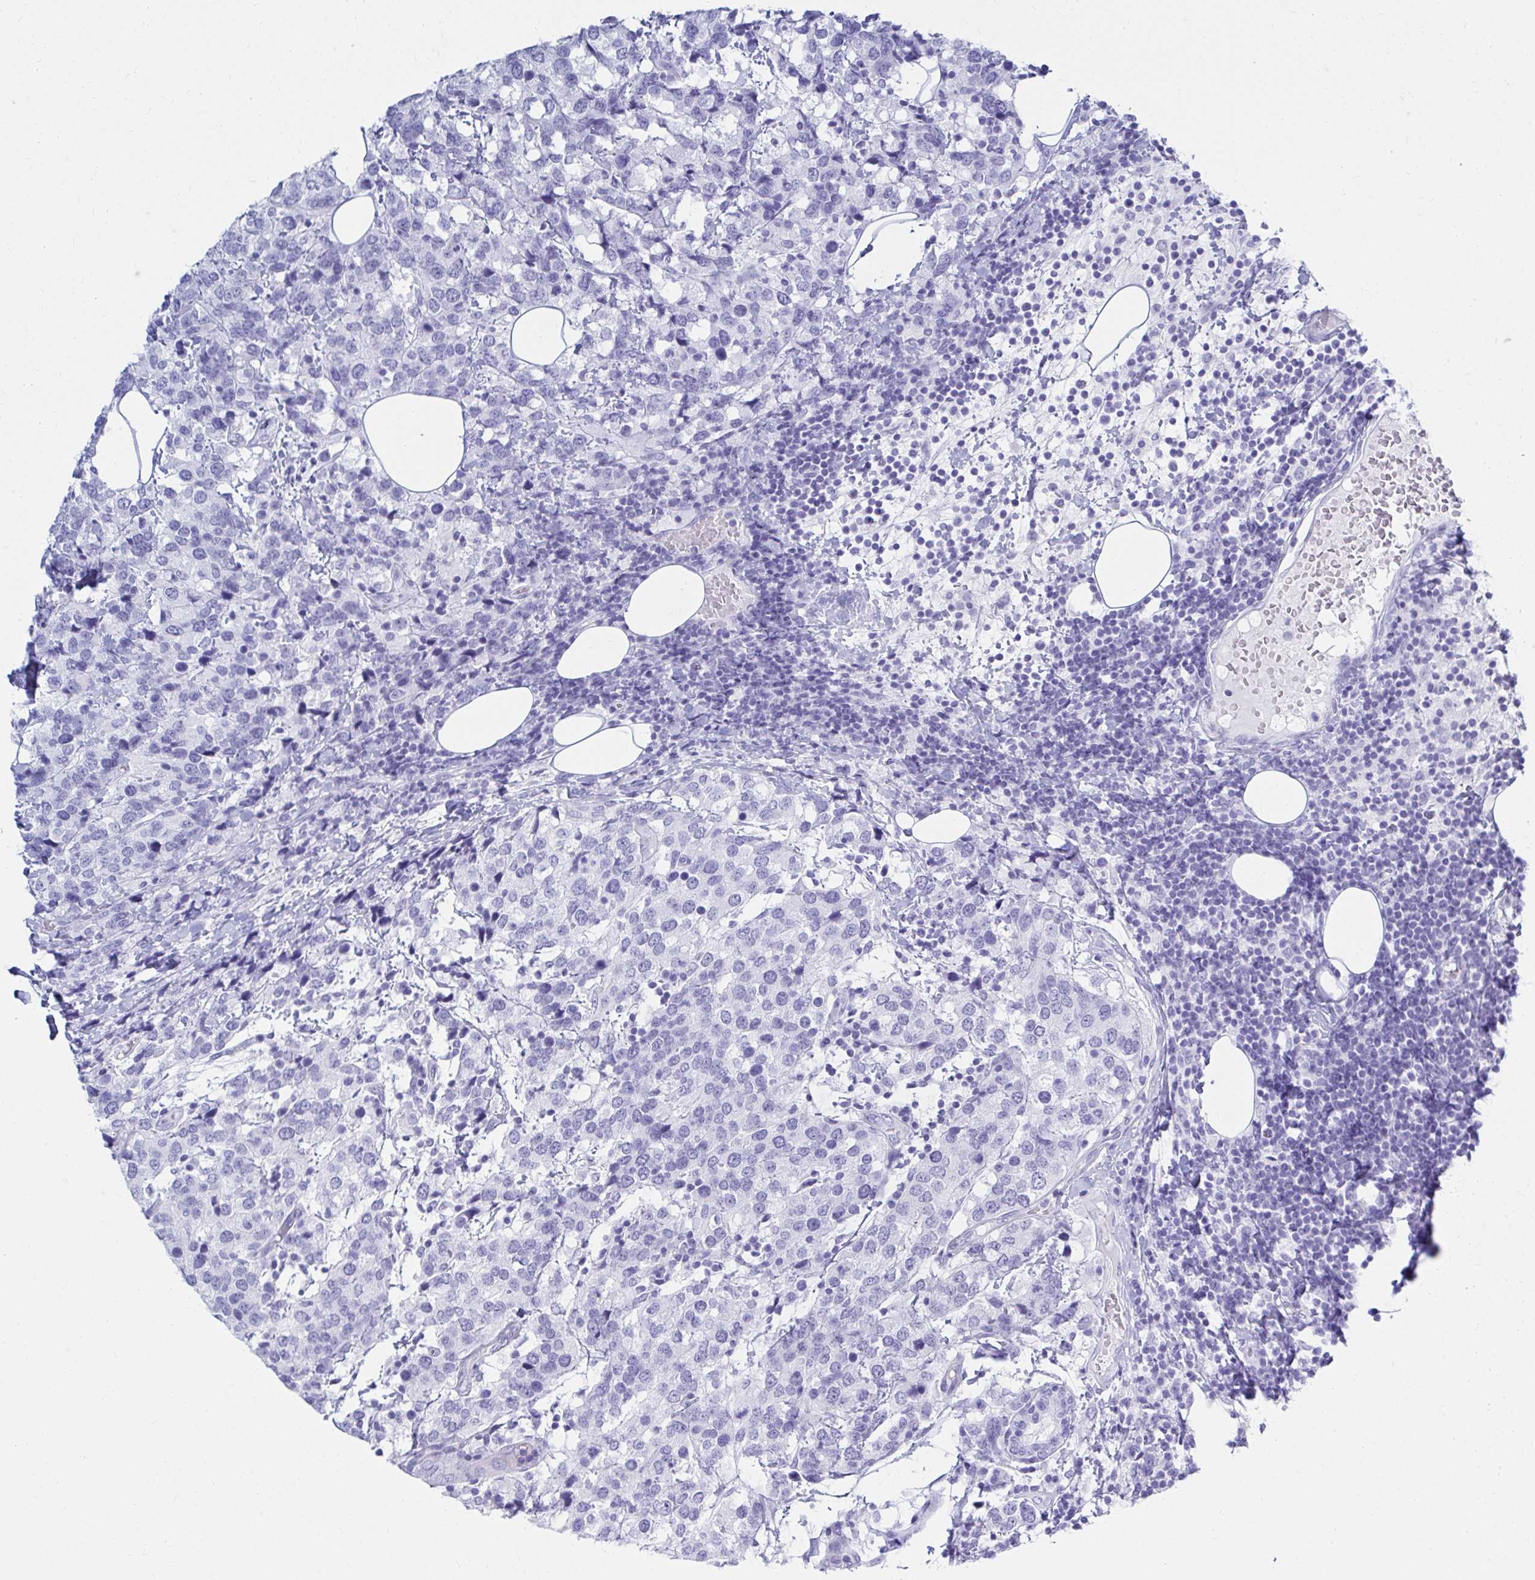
{"staining": {"intensity": "negative", "quantity": "none", "location": "none"}, "tissue": "breast cancer", "cell_type": "Tumor cells", "image_type": "cancer", "snomed": [{"axis": "morphology", "description": "Lobular carcinoma"}, {"axis": "topography", "description": "Breast"}], "caption": "The image displays no staining of tumor cells in breast lobular carcinoma. (DAB (3,3'-diaminobenzidine) IHC, high magnification).", "gene": "ATP4B", "patient": {"sex": "female", "age": 59}}